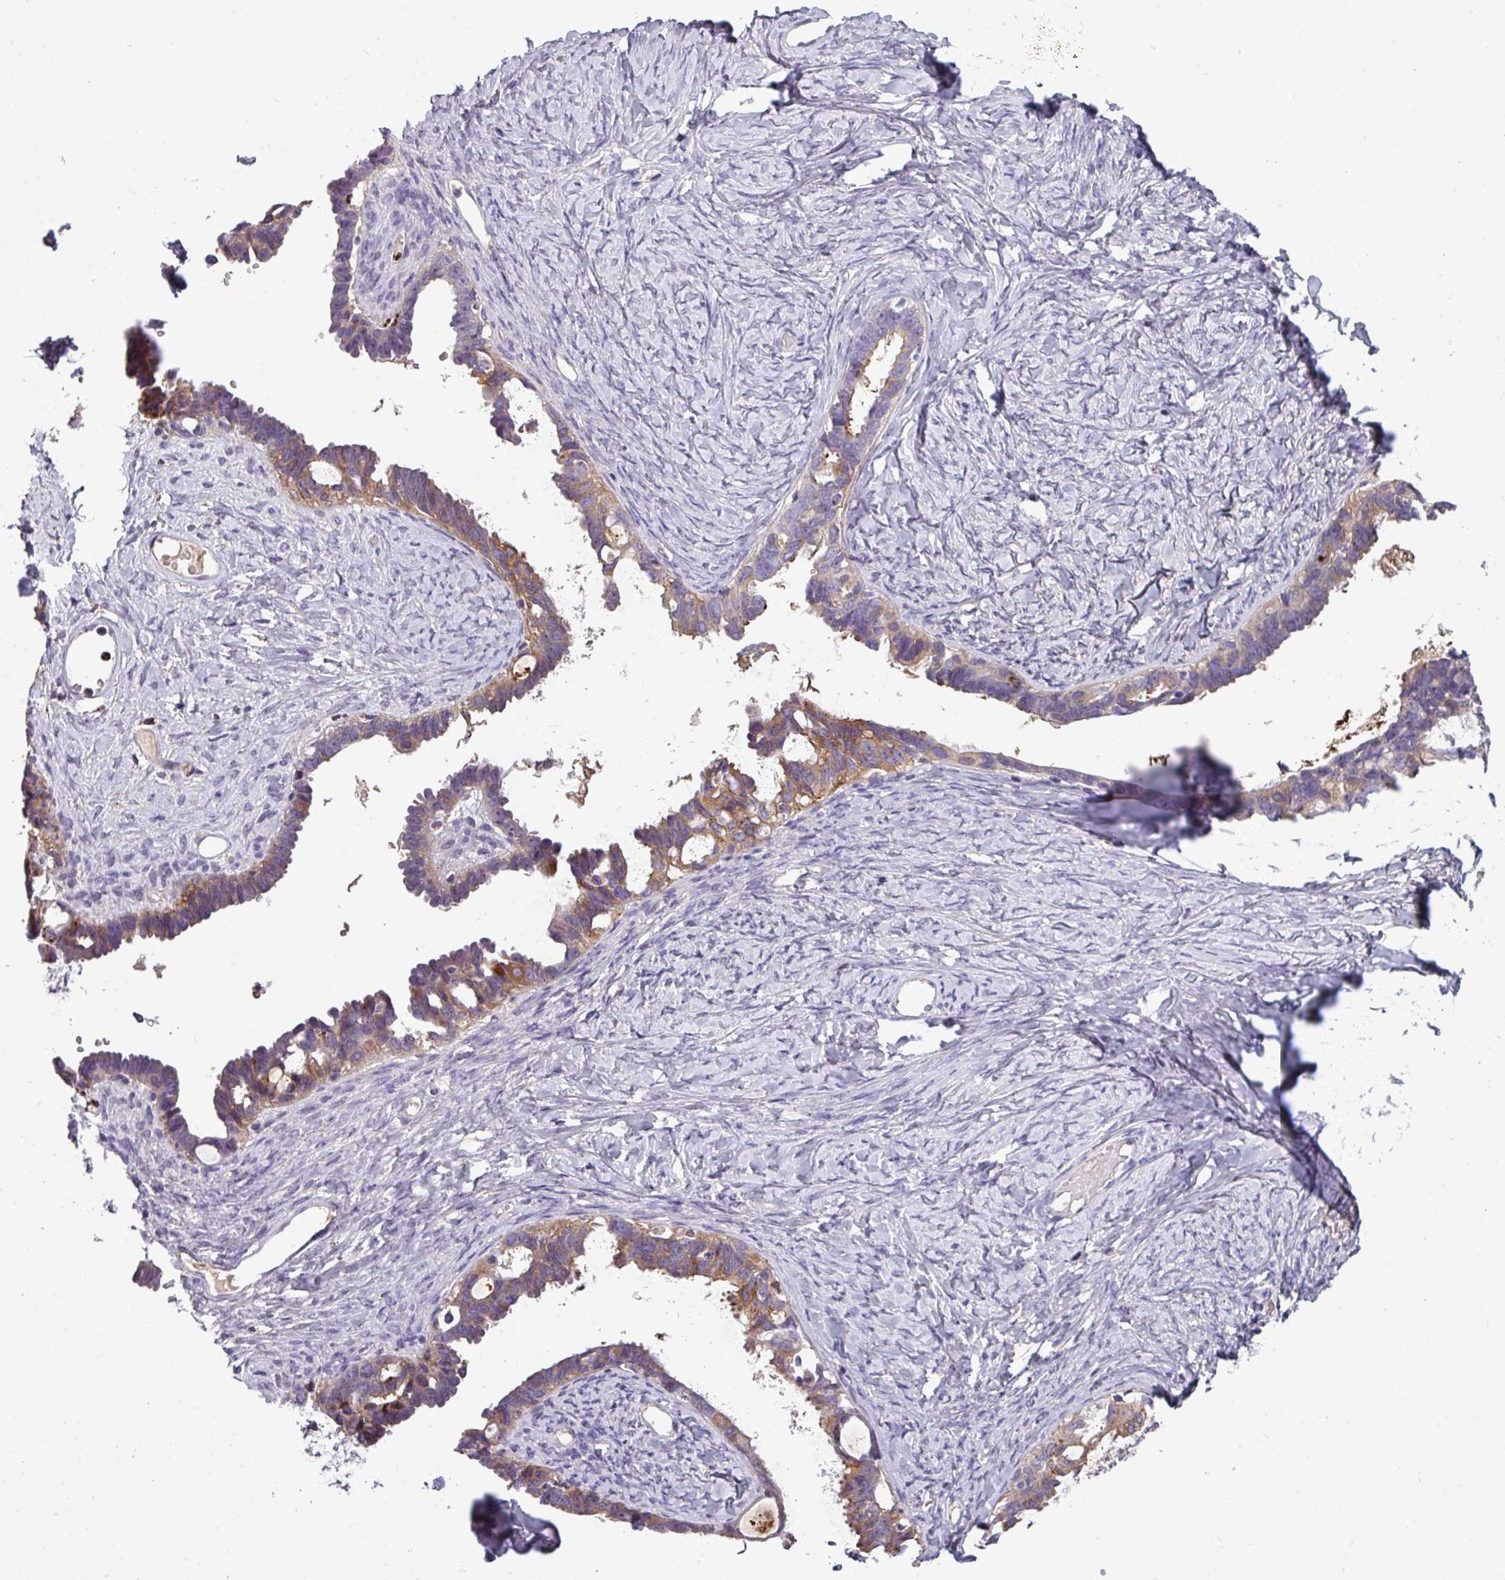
{"staining": {"intensity": "moderate", "quantity": "25%-75%", "location": "cytoplasmic/membranous"}, "tissue": "ovarian cancer", "cell_type": "Tumor cells", "image_type": "cancer", "snomed": [{"axis": "morphology", "description": "Cystadenocarcinoma, serous, NOS"}, {"axis": "topography", "description": "Ovary"}], "caption": "This micrograph displays ovarian serous cystadenocarcinoma stained with IHC to label a protein in brown. The cytoplasmic/membranous of tumor cells show moderate positivity for the protein. Nuclei are counter-stained blue.", "gene": "PAPLN", "patient": {"sex": "female", "age": 69}}